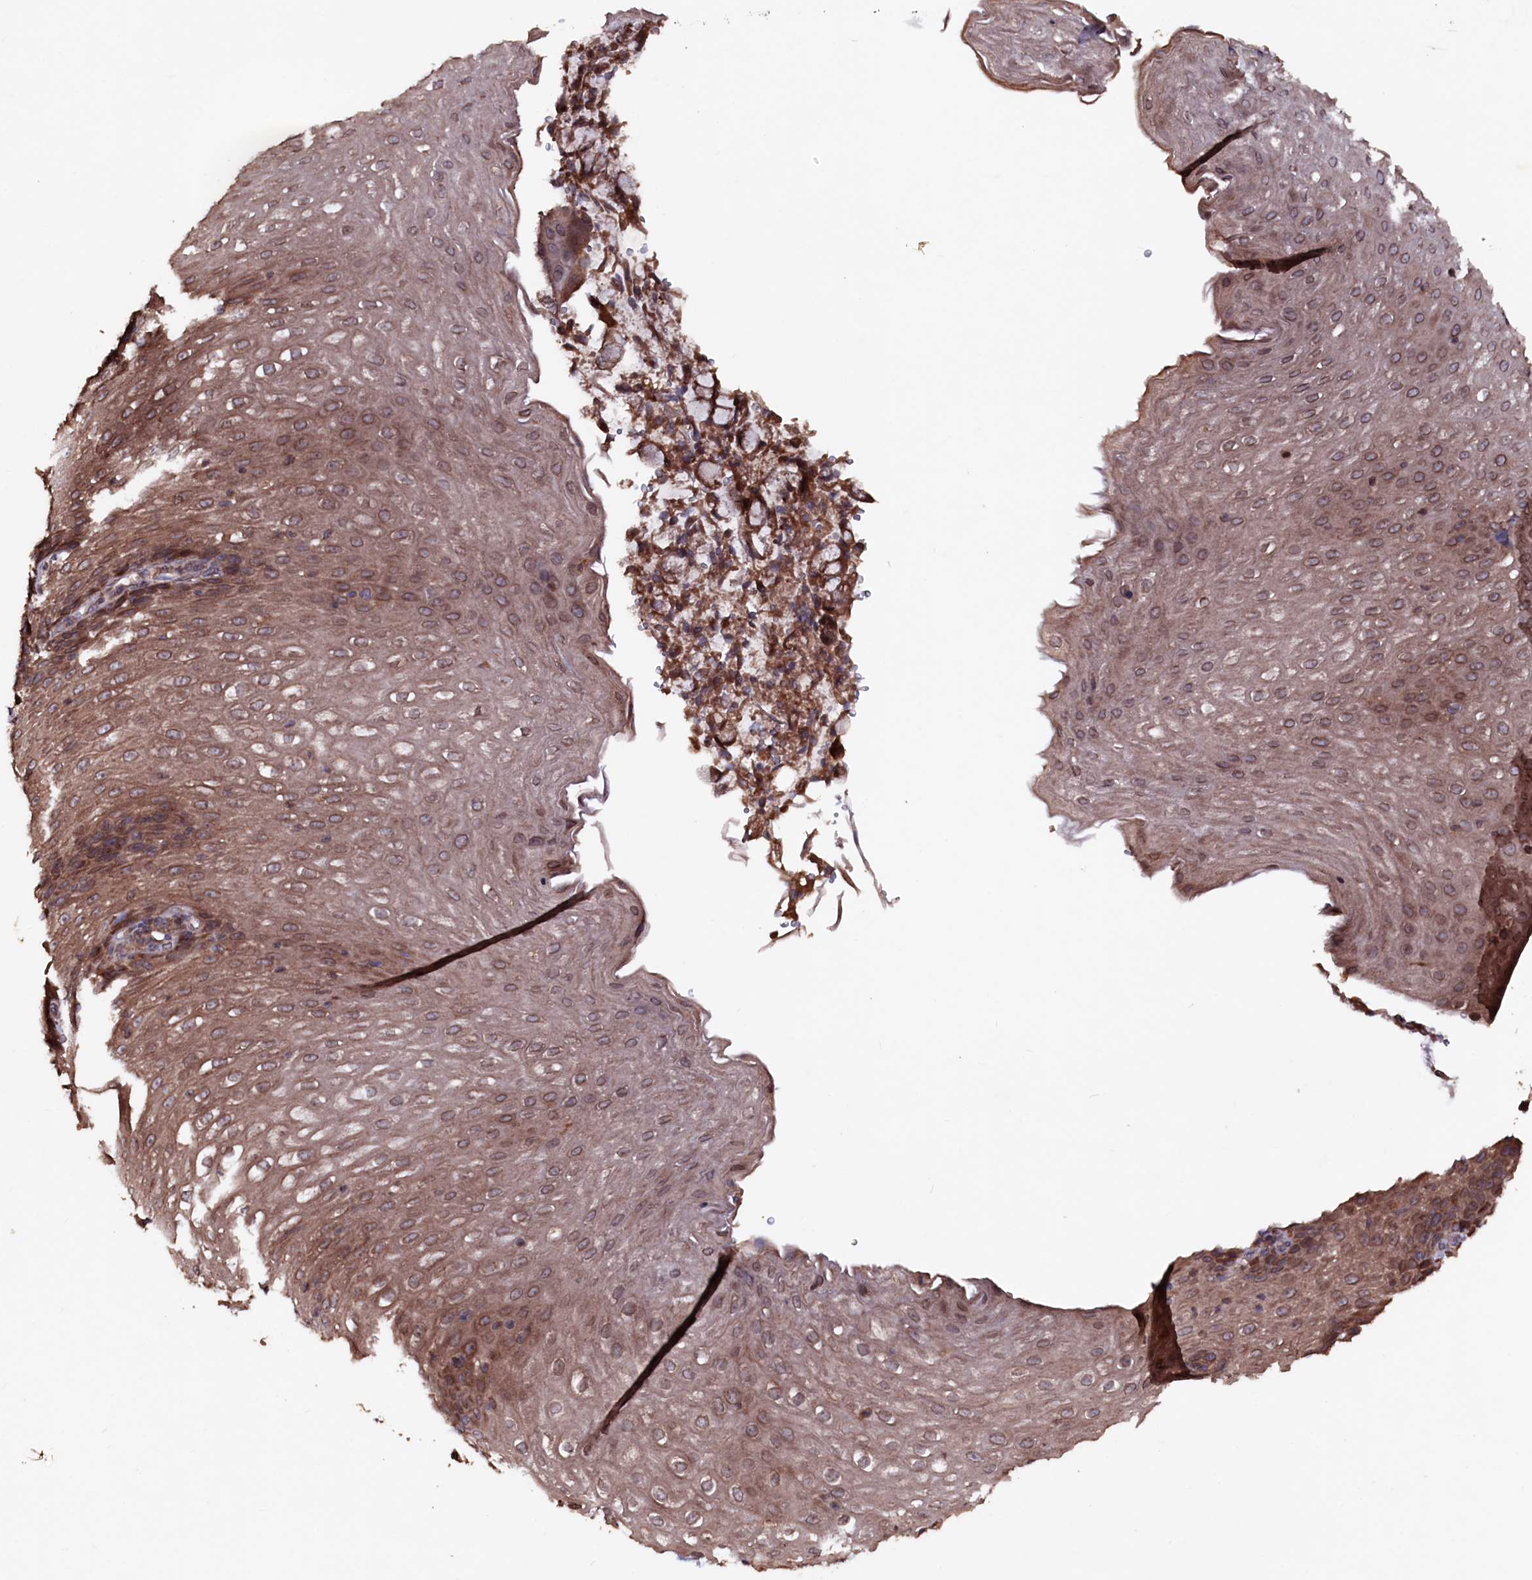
{"staining": {"intensity": "moderate", "quantity": ">75%", "location": "cytoplasmic/membranous"}, "tissue": "esophagus", "cell_type": "Squamous epithelial cells", "image_type": "normal", "snomed": [{"axis": "morphology", "description": "Normal tissue, NOS"}, {"axis": "topography", "description": "Esophagus"}], "caption": "A medium amount of moderate cytoplasmic/membranous positivity is present in about >75% of squamous epithelial cells in normal esophagus.", "gene": "MYO1H", "patient": {"sex": "female", "age": 61}}